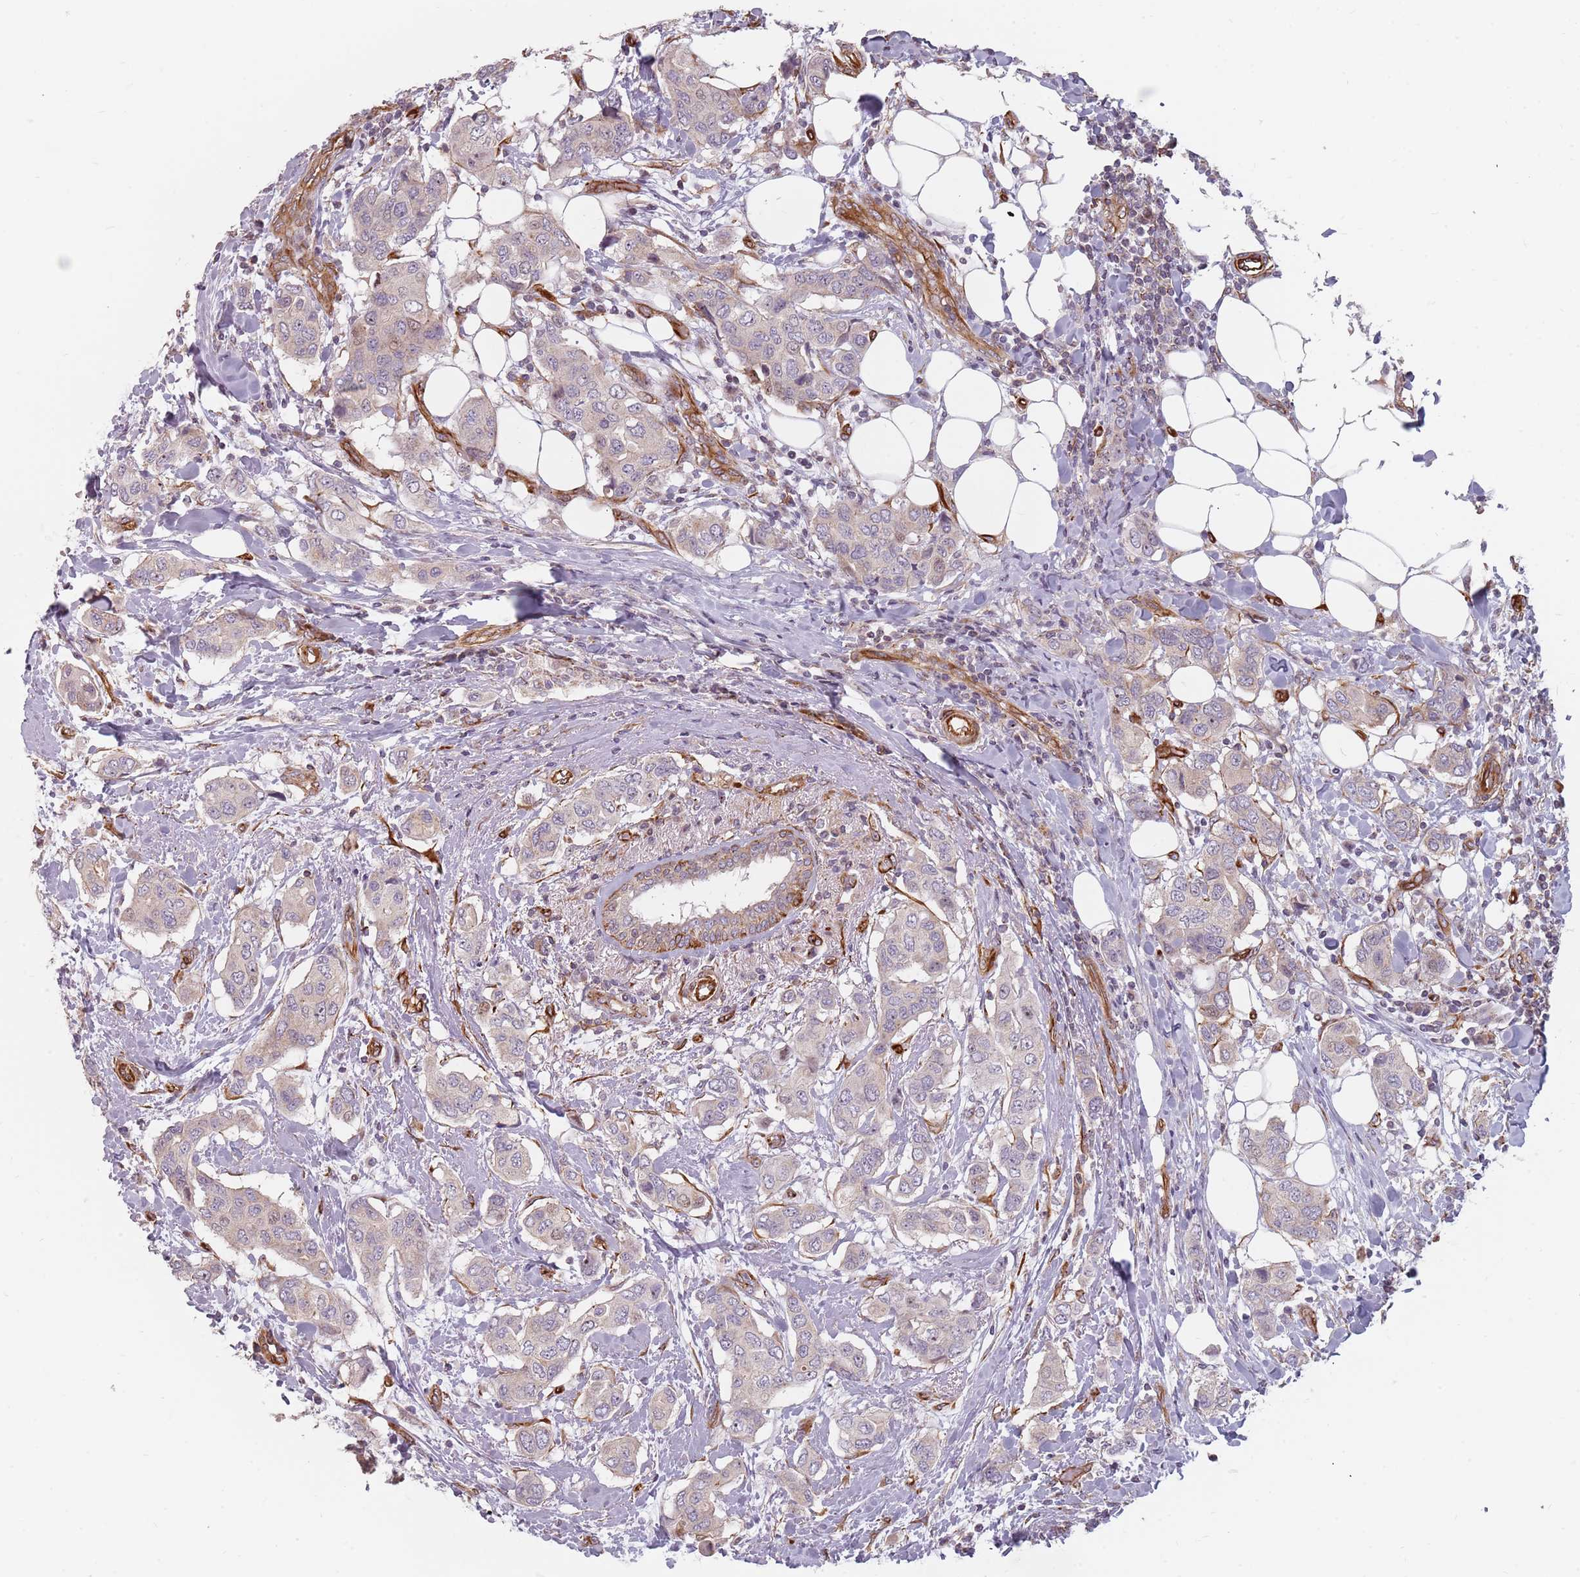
{"staining": {"intensity": "weak", "quantity": "<25%", "location": "cytoplasmic/membranous"}, "tissue": "breast cancer", "cell_type": "Tumor cells", "image_type": "cancer", "snomed": [{"axis": "morphology", "description": "Lobular carcinoma"}, {"axis": "topography", "description": "Breast"}], "caption": "Human breast lobular carcinoma stained for a protein using immunohistochemistry demonstrates no staining in tumor cells.", "gene": "GAS2L3", "patient": {"sex": "female", "age": 51}}